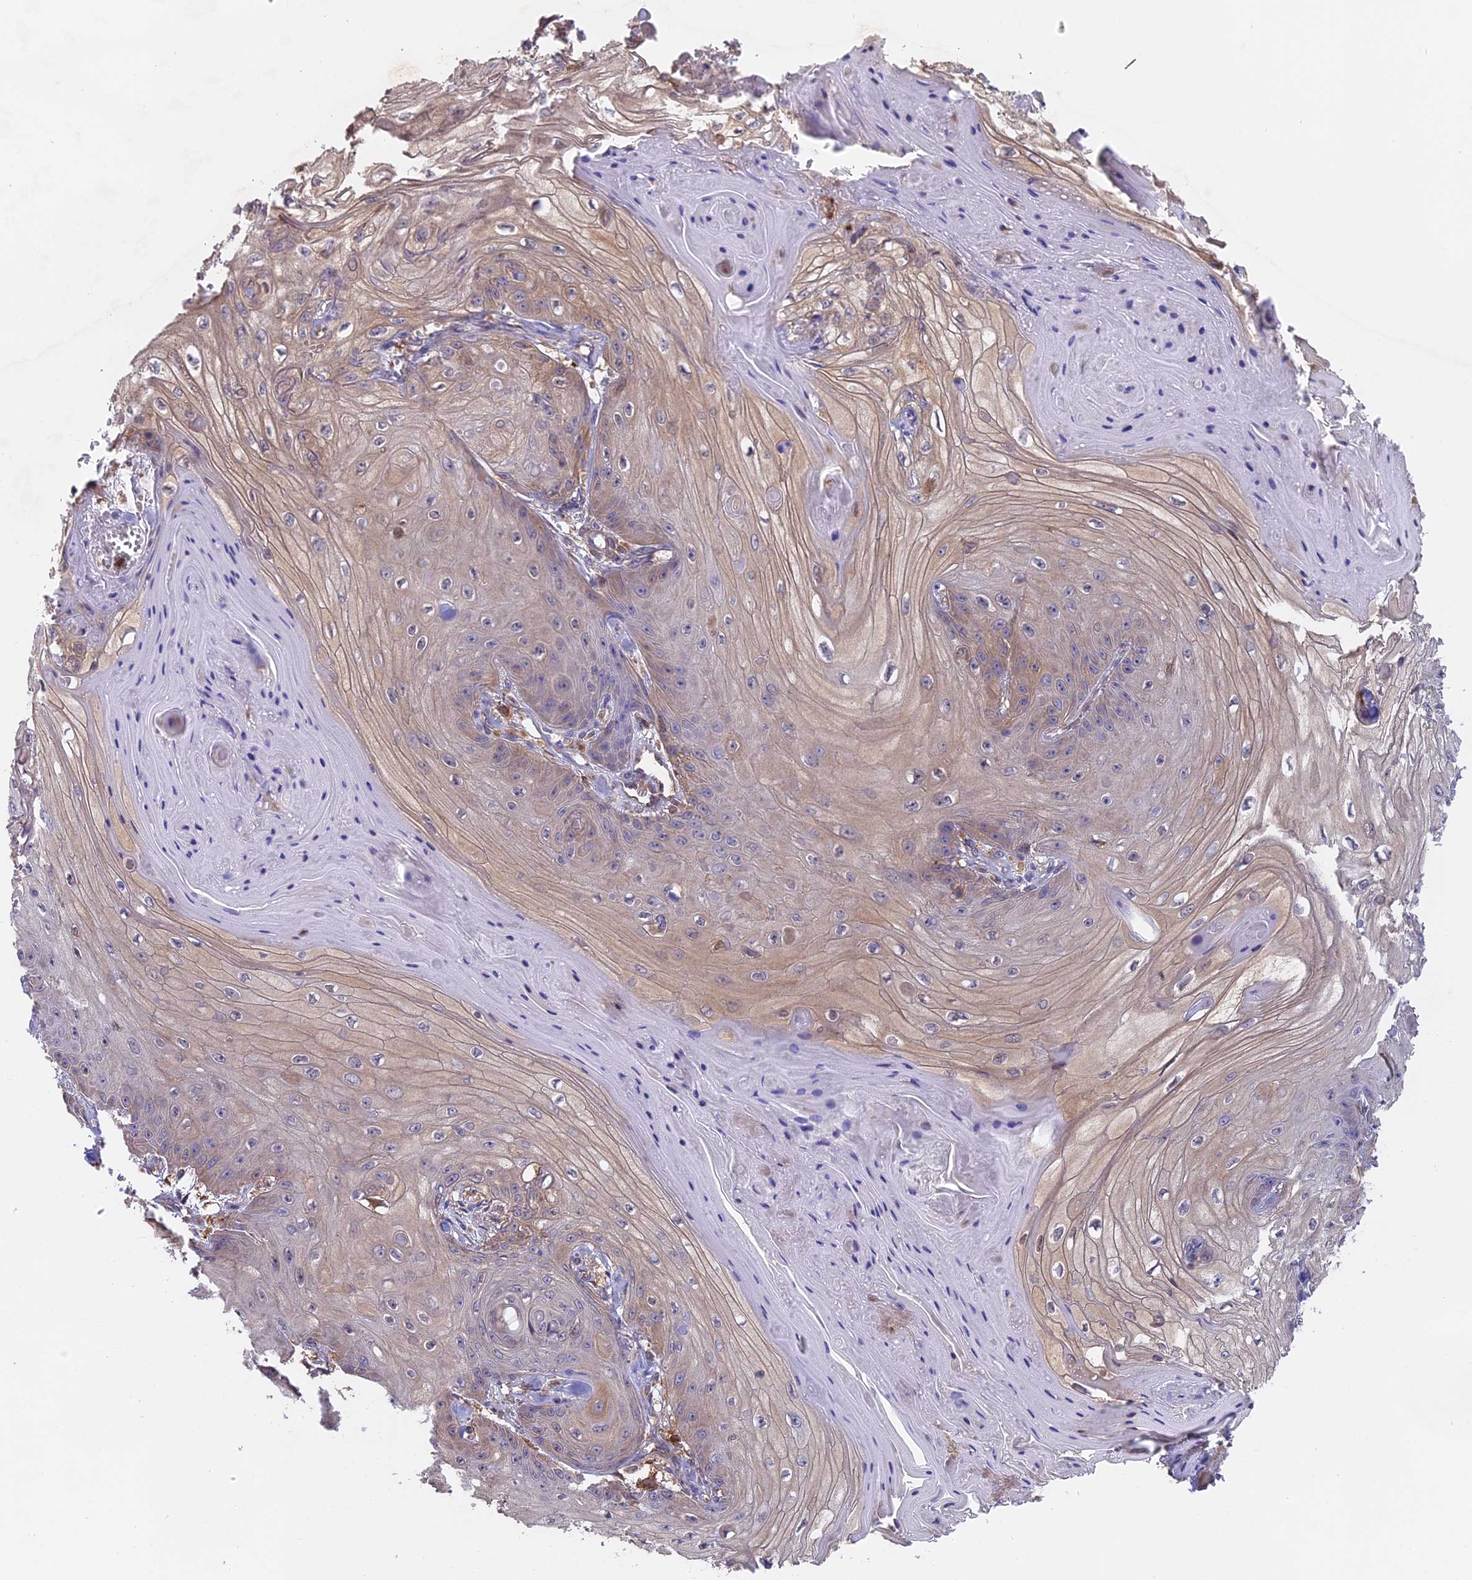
{"staining": {"intensity": "negative", "quantity": "none", "location": "none"}, "tissue": "skin cancer", "cell_type": "Tumor cells", "image_type": "cancer", "snomed": [{"axis": "morphology", "description": "Squamous cell carcinoma, NOS"}, {"axis": "topography", "description": "Skin"}], "caption": "High power microscopy image of an immunohistochemistry (IHC) micrograph of skin cancer (squamous cell carcinoma), revealing no significant expression in tumor cells. (Immunohistochemistry, brightfield microscopy, high magnification).", "gene": "FAM118B", "patient": {"sex": "male", "age": 74}}